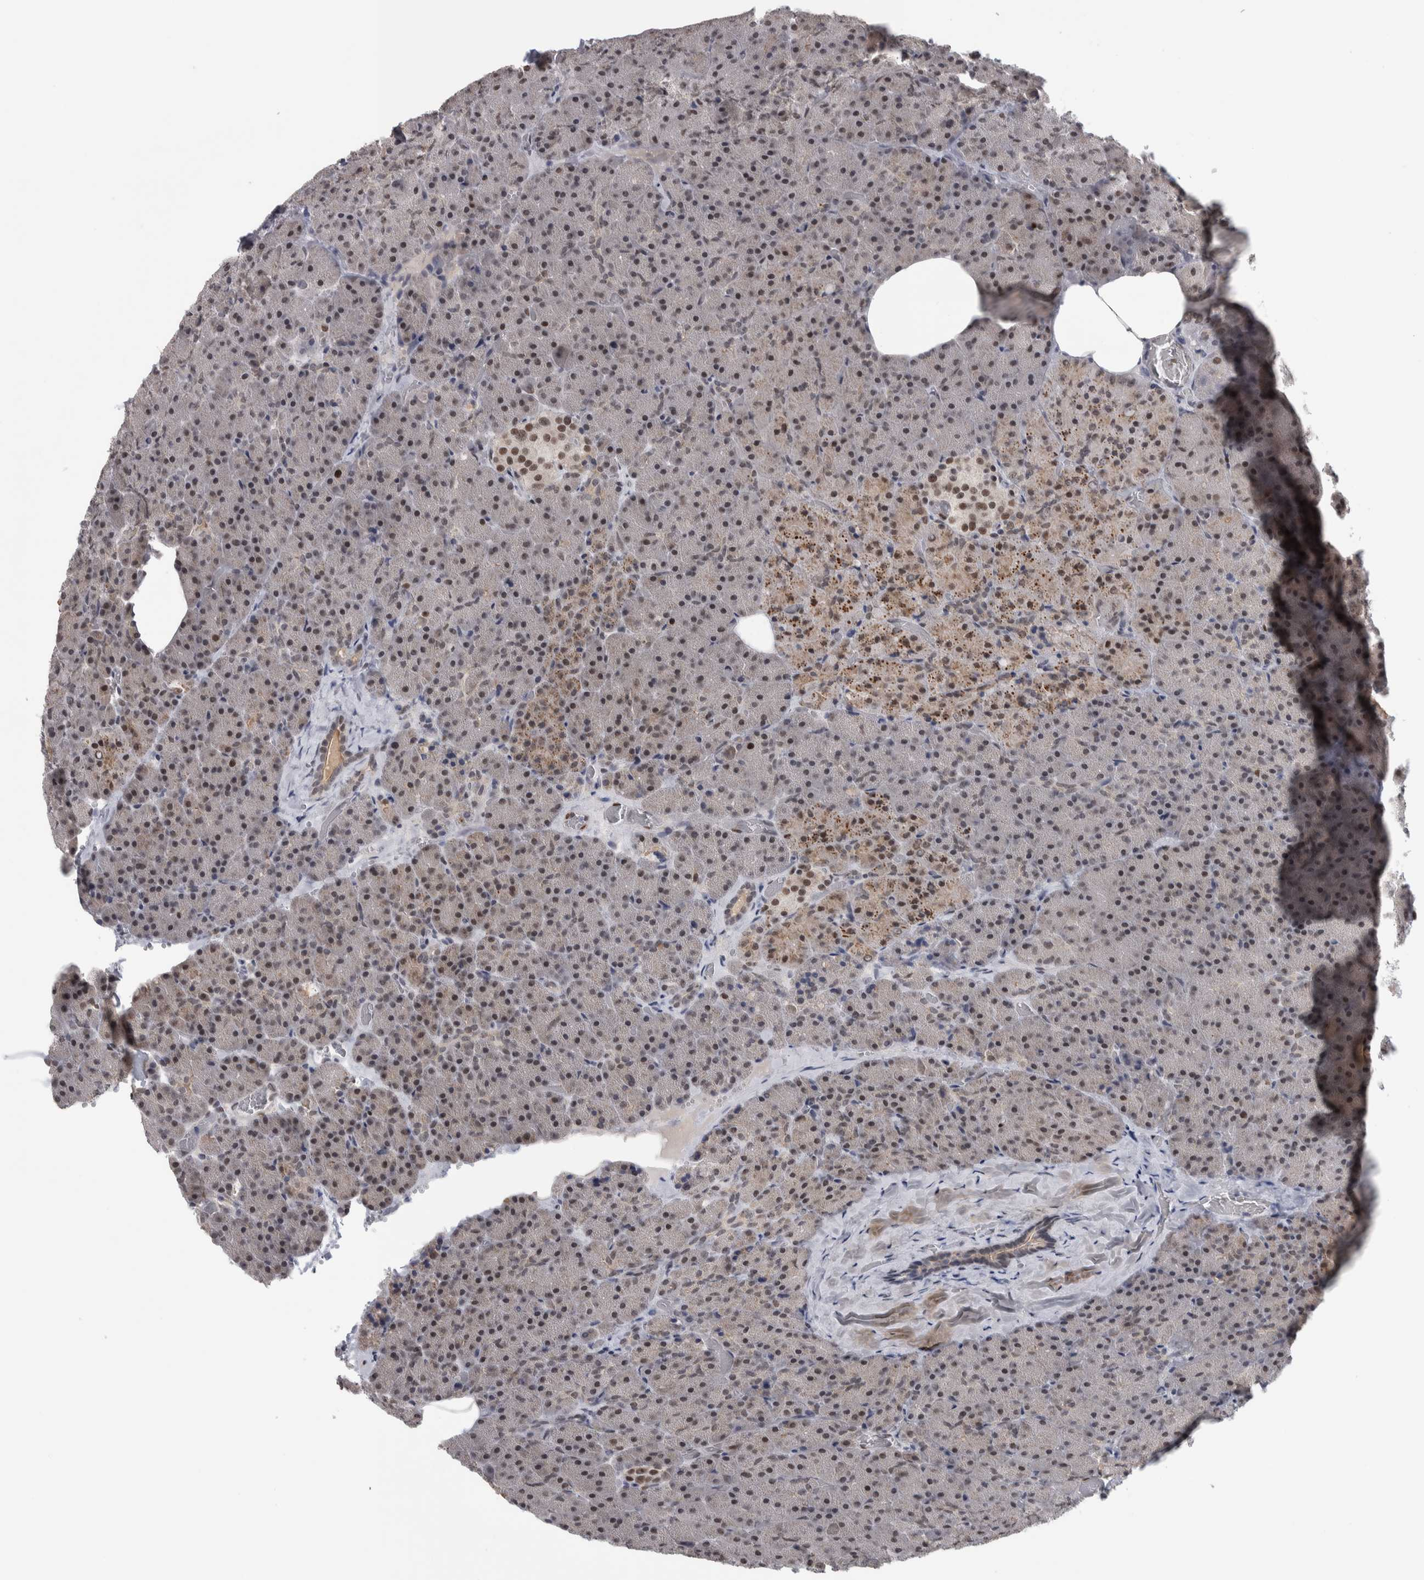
{"staining": {"intensity": "moderate", "quantity": "25%-75%", "location": "cytoplasmic/membranous,nuclear"}, "tissue": "pancreas", "cell_type": "Exocrine glandular cells", "image_type": "normal", "snomed": [{"axis": "morphology", "description": "Normal tissue, NOS"}, {"axis": "morphology", "description": "Carcinoid, malignant, NOS"}, {"axis": "topography", "description": "Pancreas"}], "caption": "Immunohistochemistry (DAB (3,3'-diaminobenzidine)) staining of benign human pancreas reveals moderate cytoplasmic/membranous,nuclear protein expression in approximately 25%-75% of exocrine glandular cells.", "gene": "HEXIM2", "patient": {"sex": "female", "age": 35}}